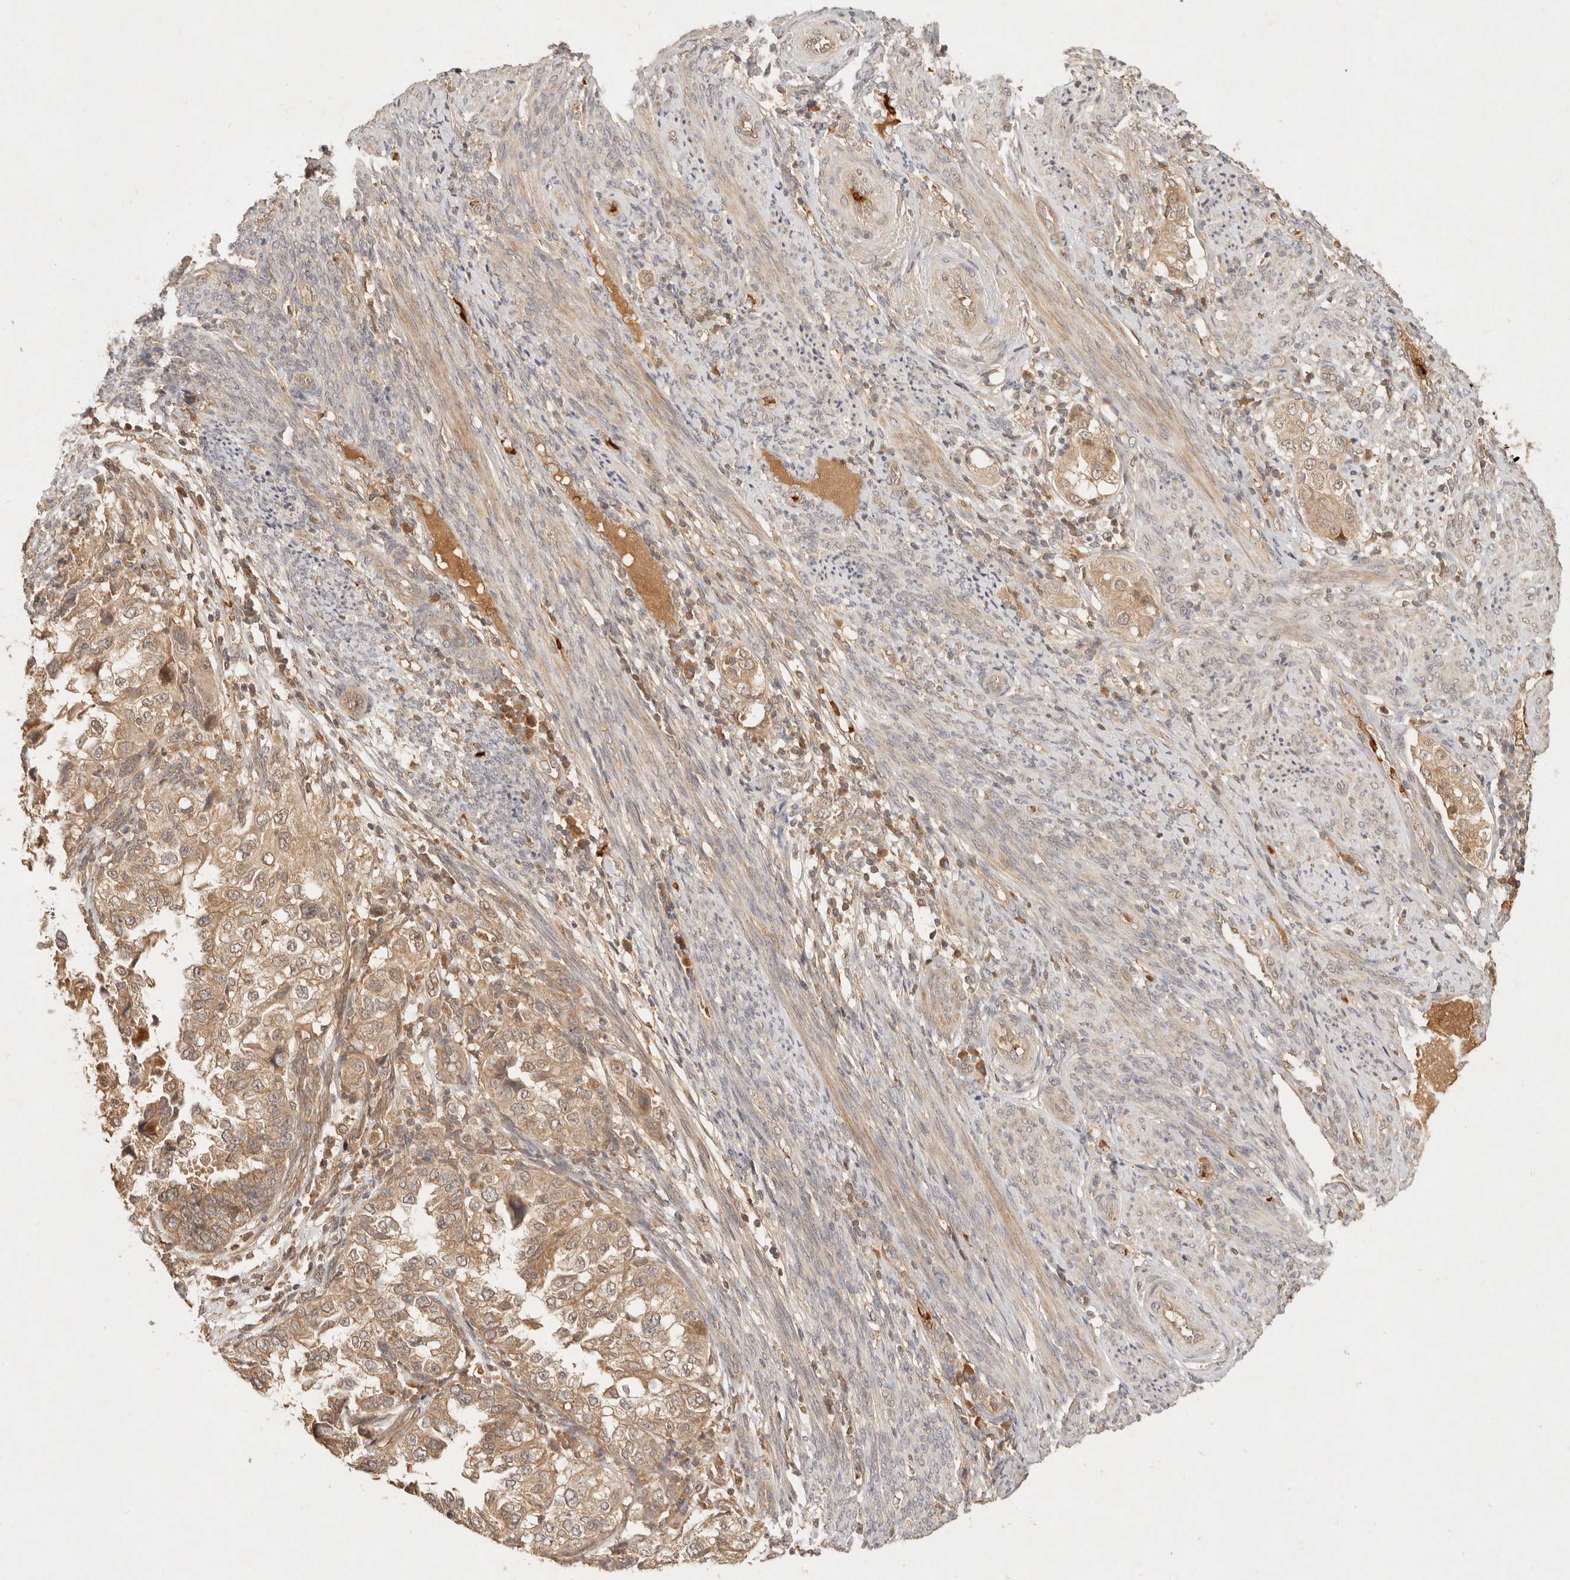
{"staining": {"intensity": "moderate", "quantity": ">75%", "location": "cytoplasmic/membranous"}, "tissue": "endometrial cancer", "cell_type": "Tumor cells", "image_type": "cancer", "snomed": [{"axis": "morphology", "description": "Adenocarcinoma, NOS"}, {"axis": "topography", "description": "Endometrium"}], "caption": "Endometrial cancer stained for a protein displays moderate cytoplasmic/membranous positivity in tumor cells.", "gene": "FREM2", "patient": {"sex": "female", "age": 85}}